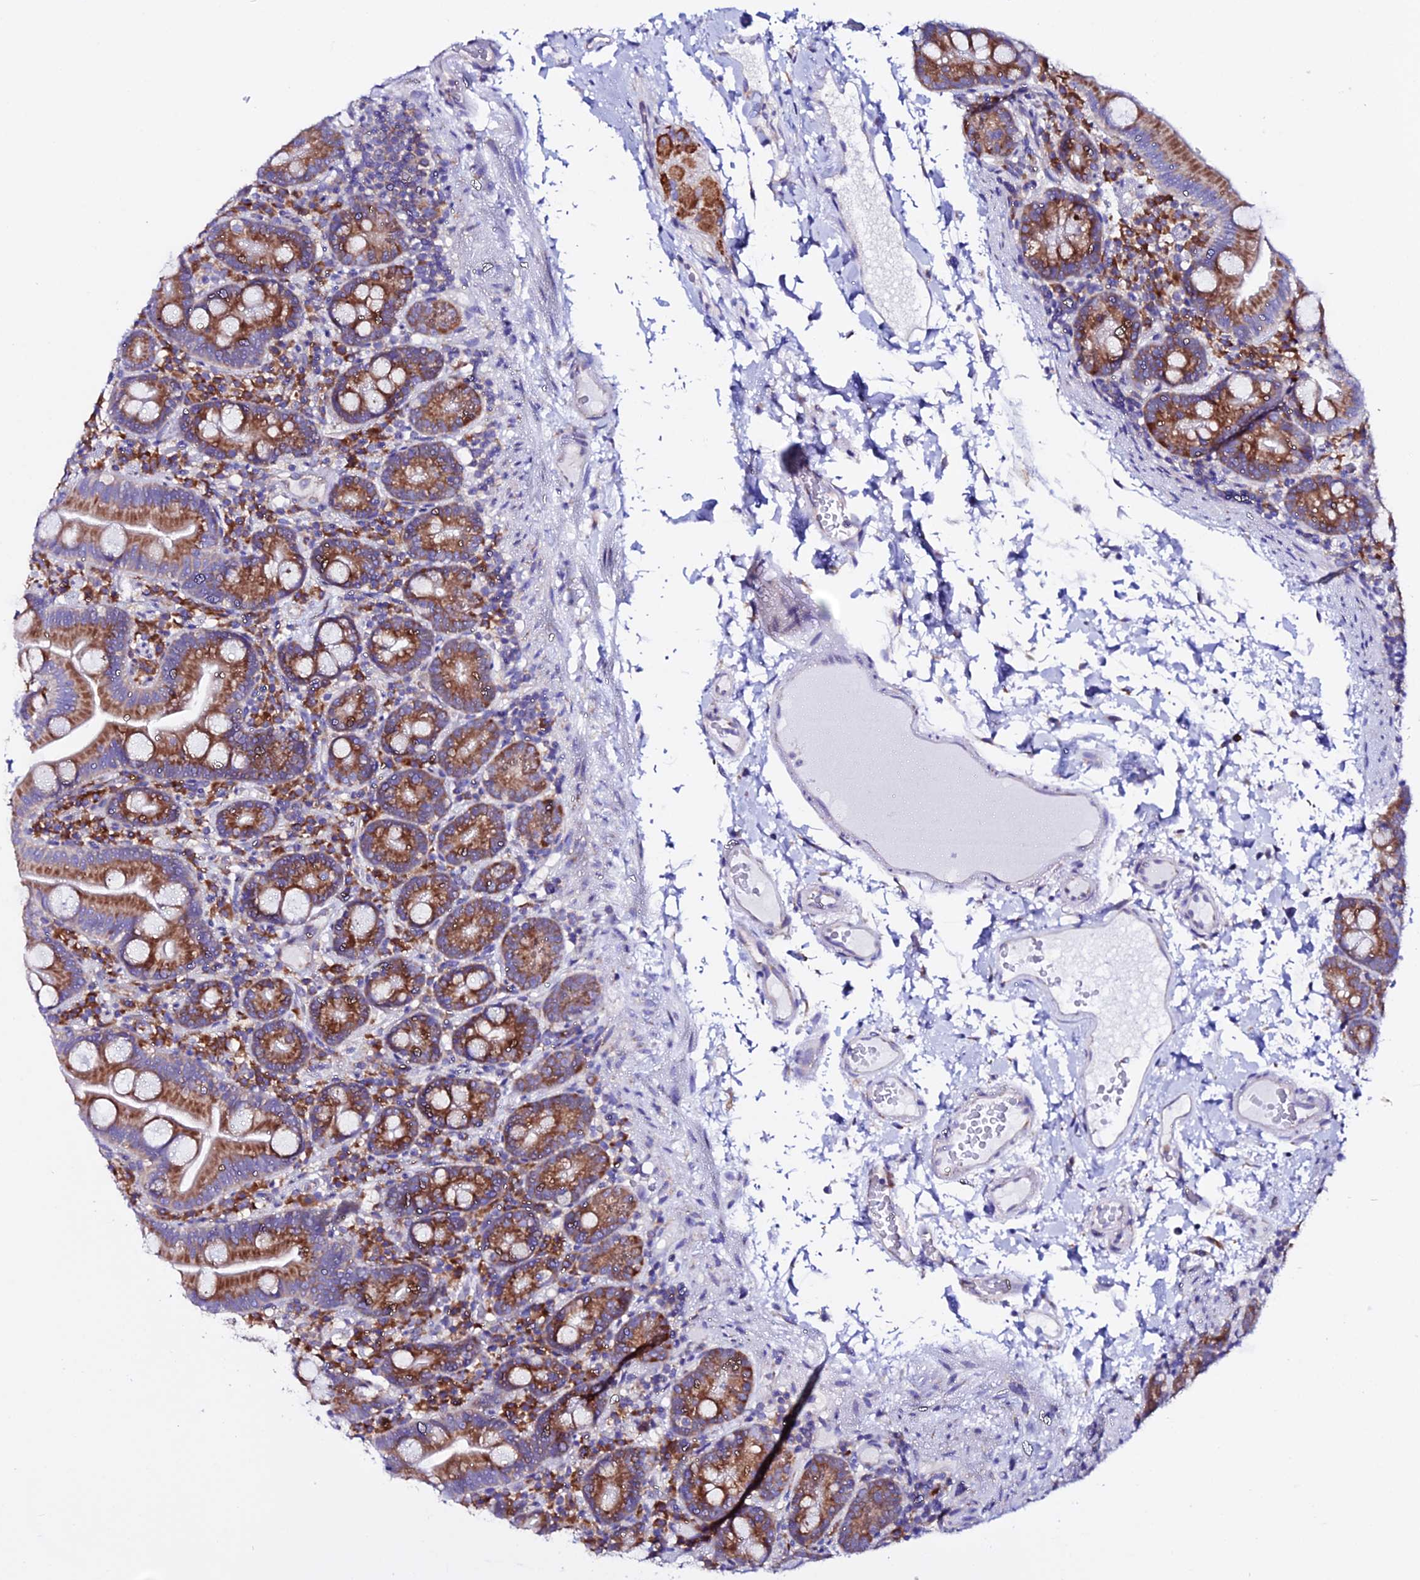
{"staining": {"intensity": "strong", "quantity": "25%-75%", "location": "cytoplasmic/membranous"}, "tissue": "small intestine", "cell_type": "Glandular cells", "image_type": "normal", "snomed": [{"axis": "morphology", "description": "Normal tissue, NOS"}, {"axis": "topography", "description": "Small intestine"}], "caption": "Strong cytoplasmic/membranous expression is present in approximately 25%-75% of glandular cells in normal small intestine.", "gene": "EEF1G", "patient": {"sex": "female", "age": 68}}